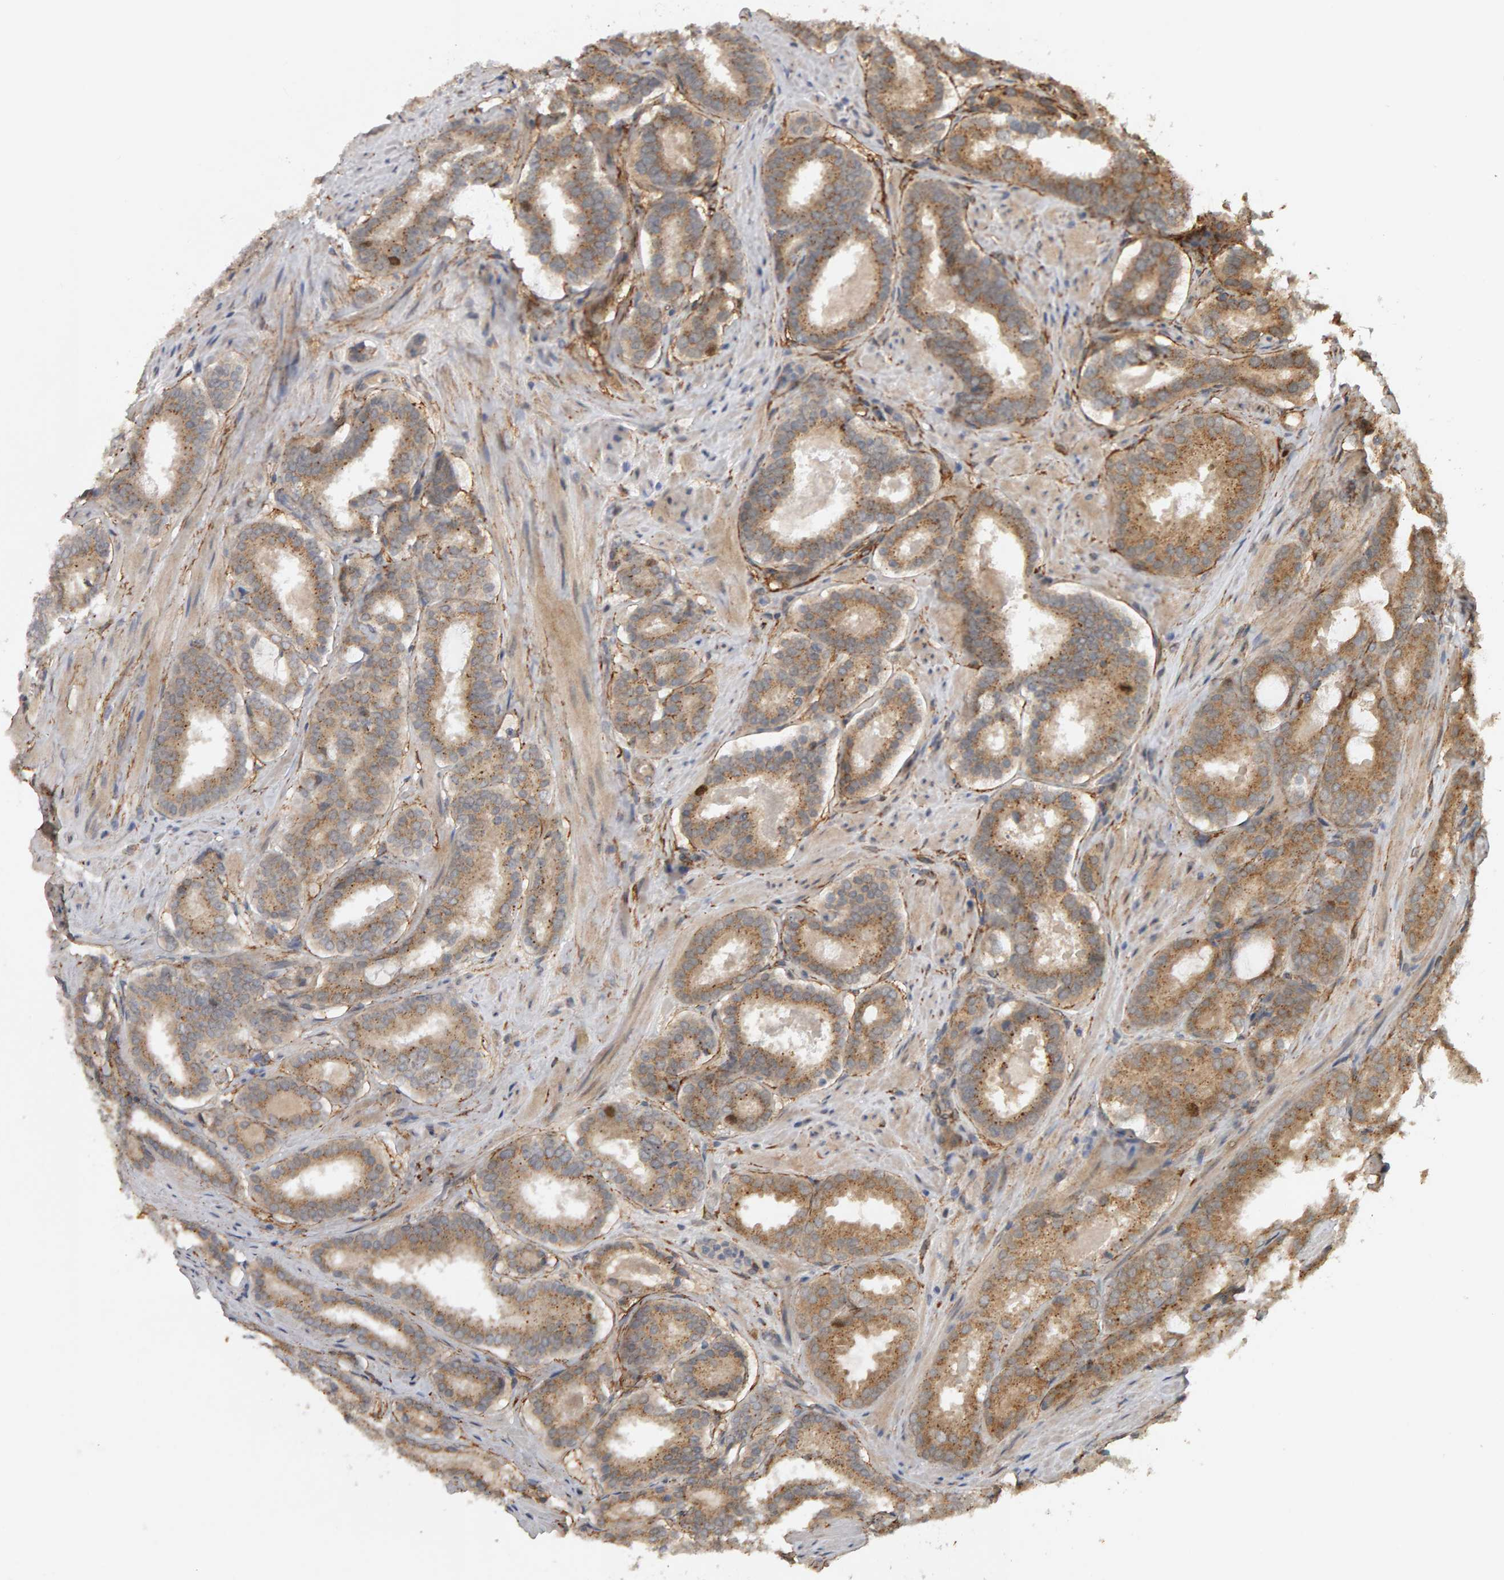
{"staining": {"intensity": "moderate", "quantity": ">75%", "location": "cytoplasmic/membranous"}, "tissue": "prostate cancer", "cell_type": "Tumor cells", "image_type": "cancer", "snomed": [{"axis": "morphology", "description": "Adenocarcinoma, Low grade"}, {"axis": "topography", "description": "Prostate"}], "caption": "A histopathology image showing moderate cytoplasmic/membranous staining in approximately >75% of tumor cells in prostate cancer, as visualized by brown immunohistochemical staining.", "gene": "CDCA5", "patient": {"sex": "male", "age": 69}}